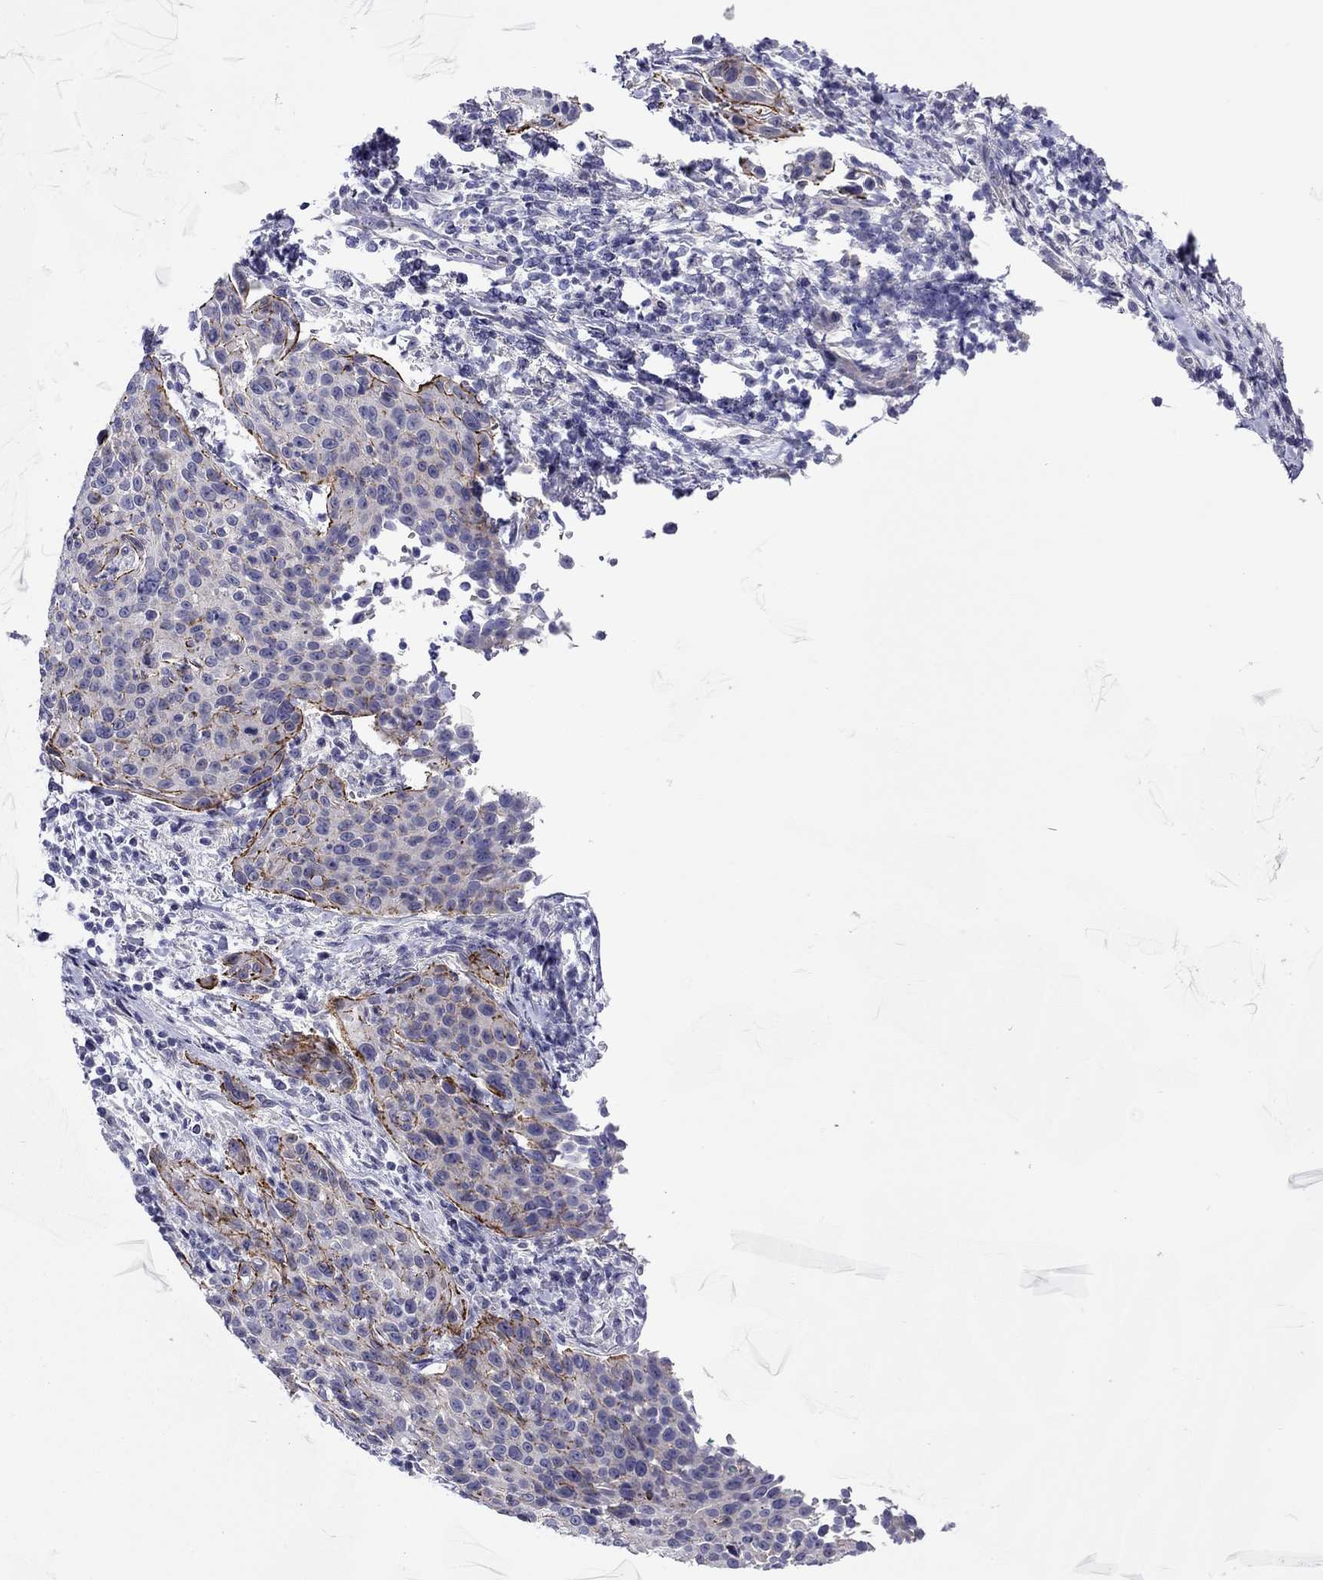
{"staining": {"intensity": "strong", "quantity": "<25%", "location": "cytoplasmic/membranous"}, "tissue": "cervical cancer", "cell_type": "Tumor cells", "image_type": "cancer", "snomed": [{"axis": "morphology", "description": "Squamous cell carcinoma, NOS"}, {"axis": "topography", "description": "Cervix"}], "caption": "The image demonstrates staining of cervical squamous cell carcinoma, revealing strong cytoplasmic/membranous protein staining (brown color) within tumor cells.", "gene": "MGAT4C", "patient": {"sex": "female", "age": 26}}